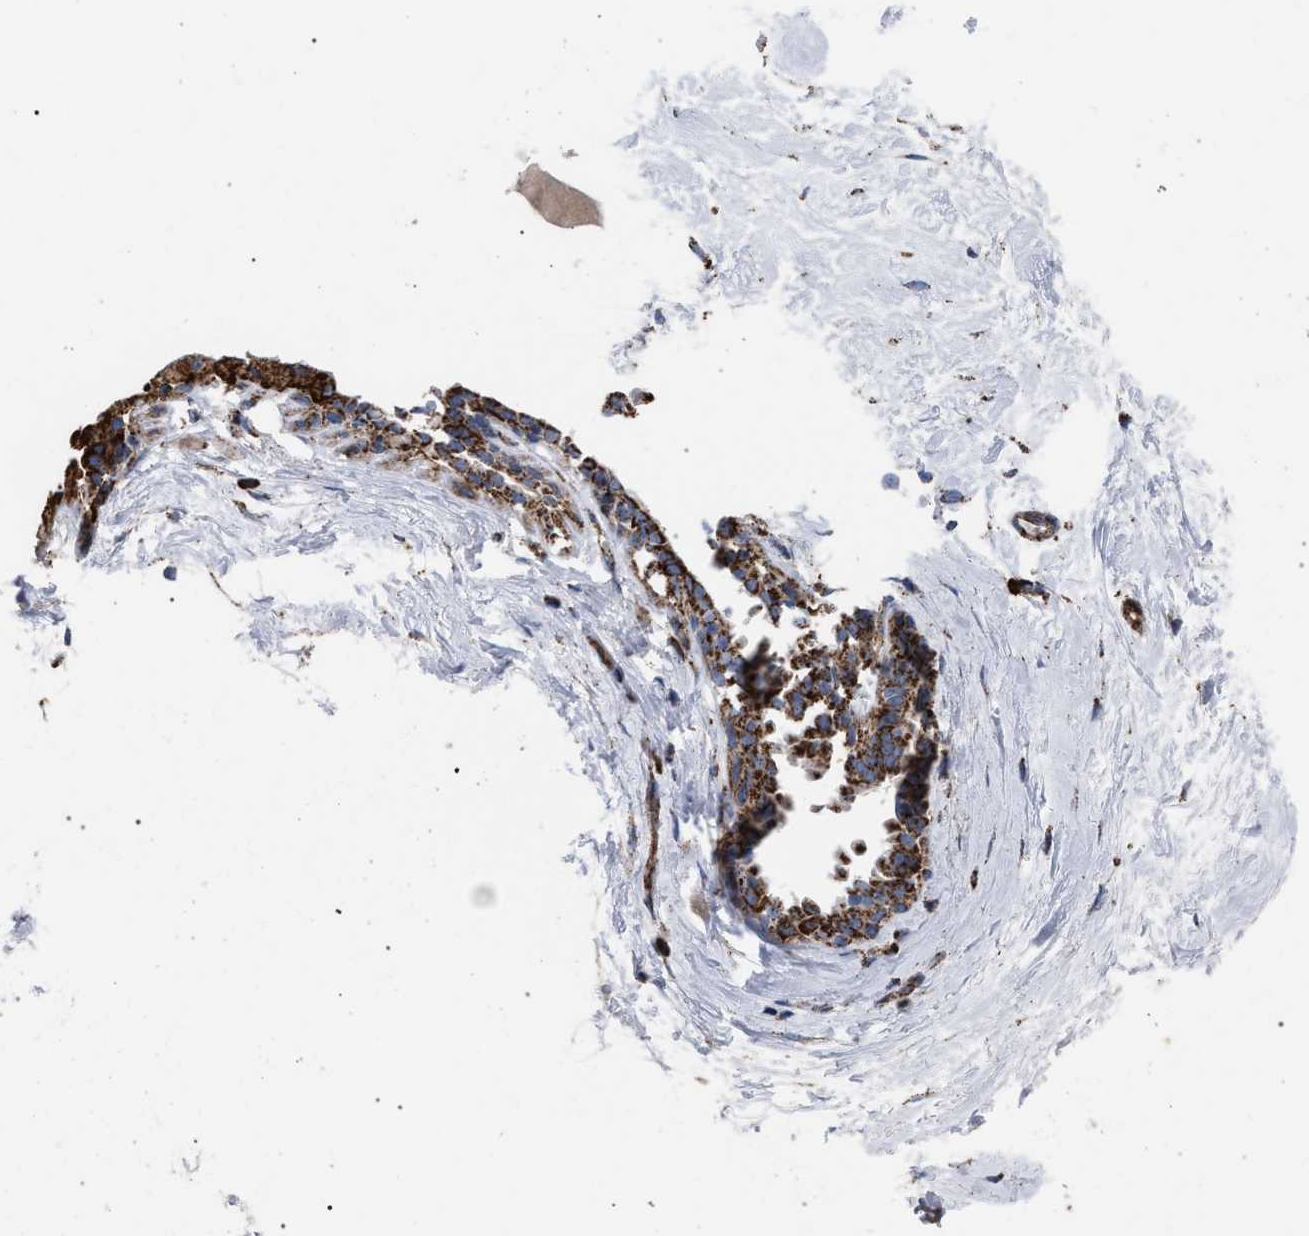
{"staining": {"intensity": "negative", "quantity": "none", "location": "none"}, "tissue": "breast", "cell_type": "Adipocytes", "image_type": "normal", "snomed": [{"axis": "morphology", "description": "Normal tissue, NOS"}, {"axis": "topography", "description": "Breast"}], "caption": "This is an IHC photomicrograph of normal breast. There is no positivity in adipocytes.", "gene": "VPS13A", "patient": {"sex": "female", "age": 45}}